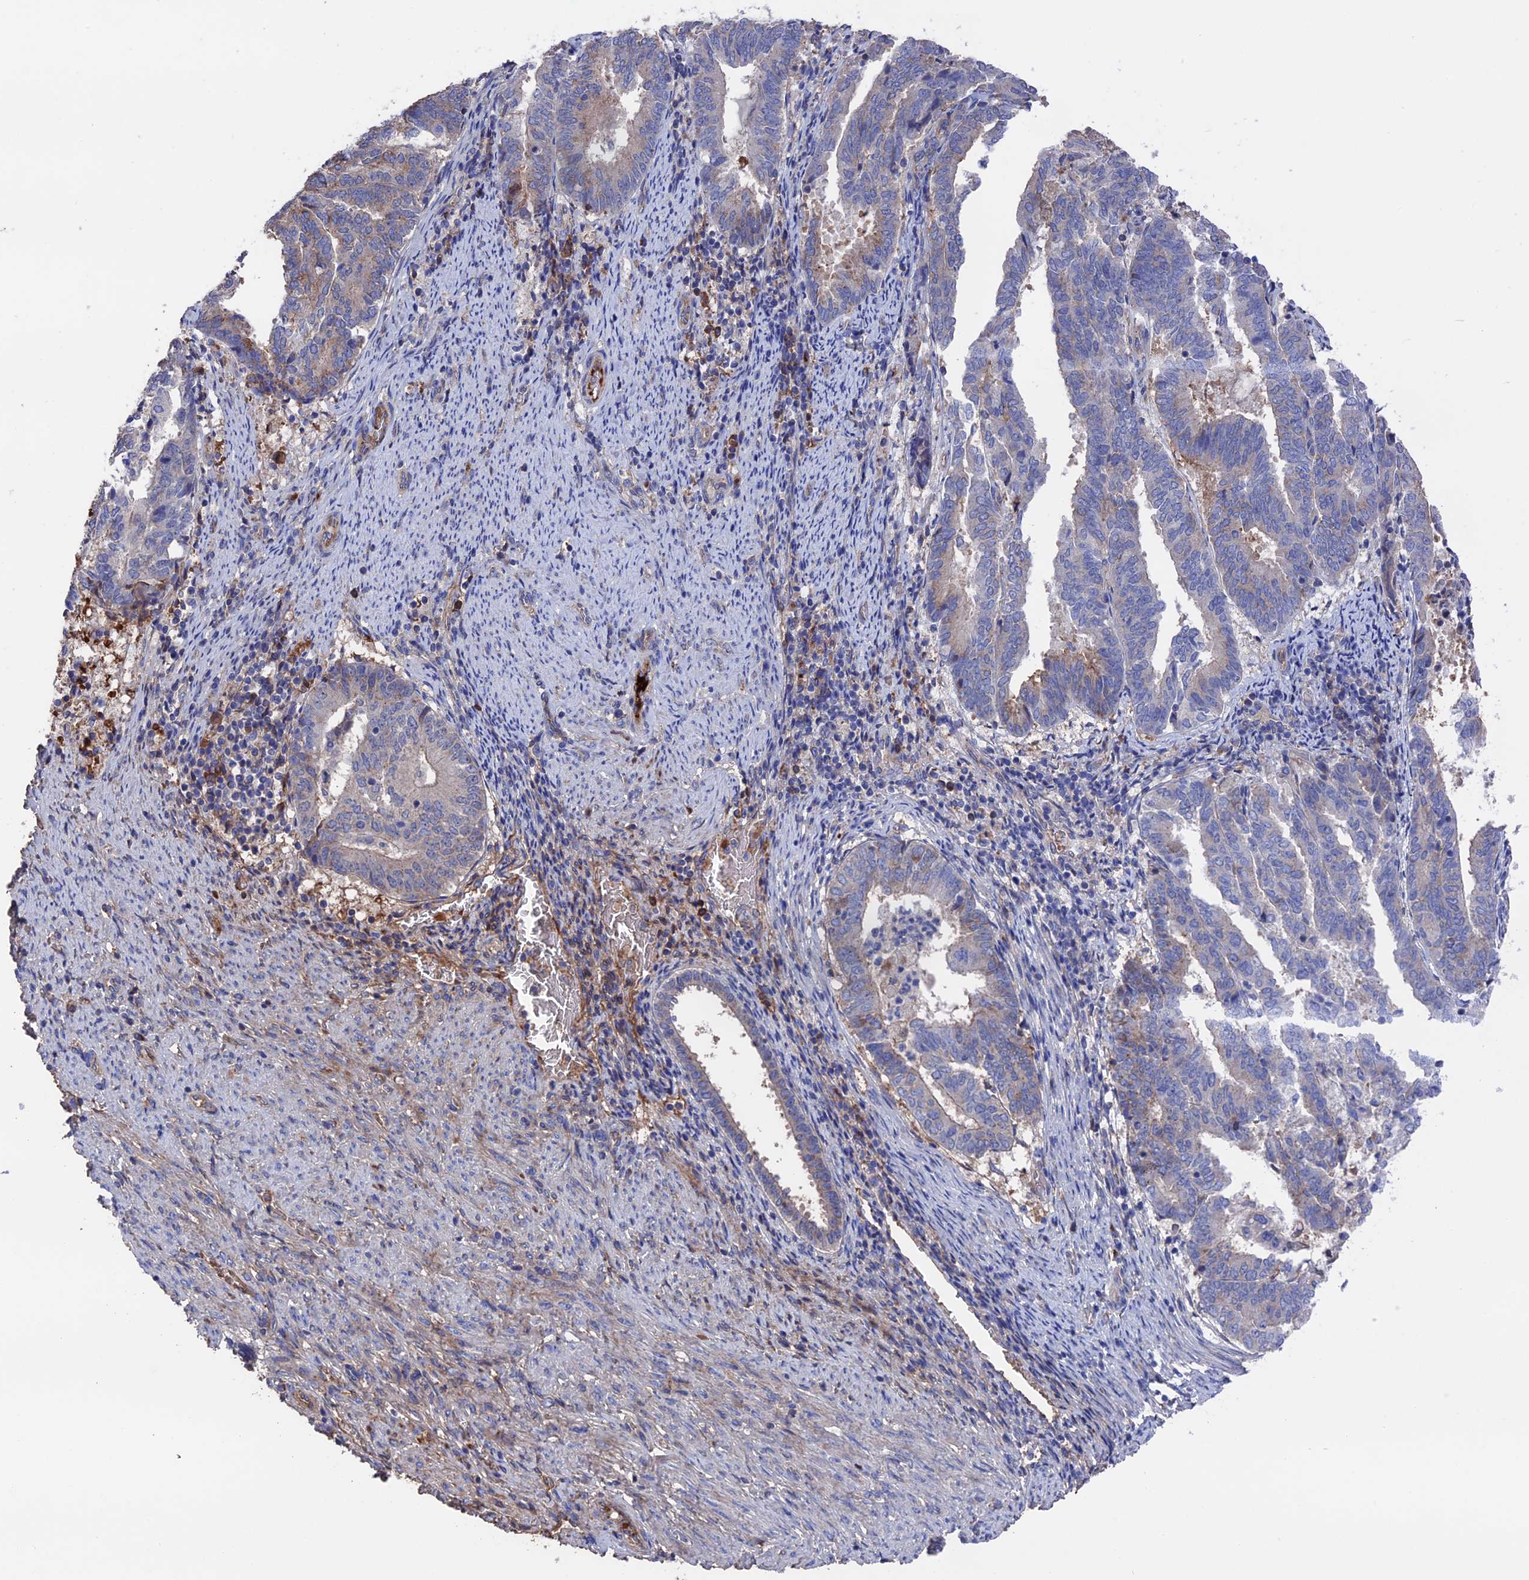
{"staining": {"intensity": "moderate", "quantity": "<25%", "location": "cytoplasmic/membranous"}, "tissue": "endometrial cancer", "cell_type": "Tumor cells", "image_type": "cancer", "snomed": [{"axis": "morphology", "description": "Adenocarcinoma, NOS"}, {"axis": "topography", "description": "Endometrium"}], "caption": "Protein staining of endometrial cancer tissue demonstrates moderate cytoplasmic/membranous positivity in about <25% of tumor cells. (brown staining indicates protein expression, while blue staining denotes nuclei).", "gene": "HPF1", "patient": {"sex": "female", "age": 80}}